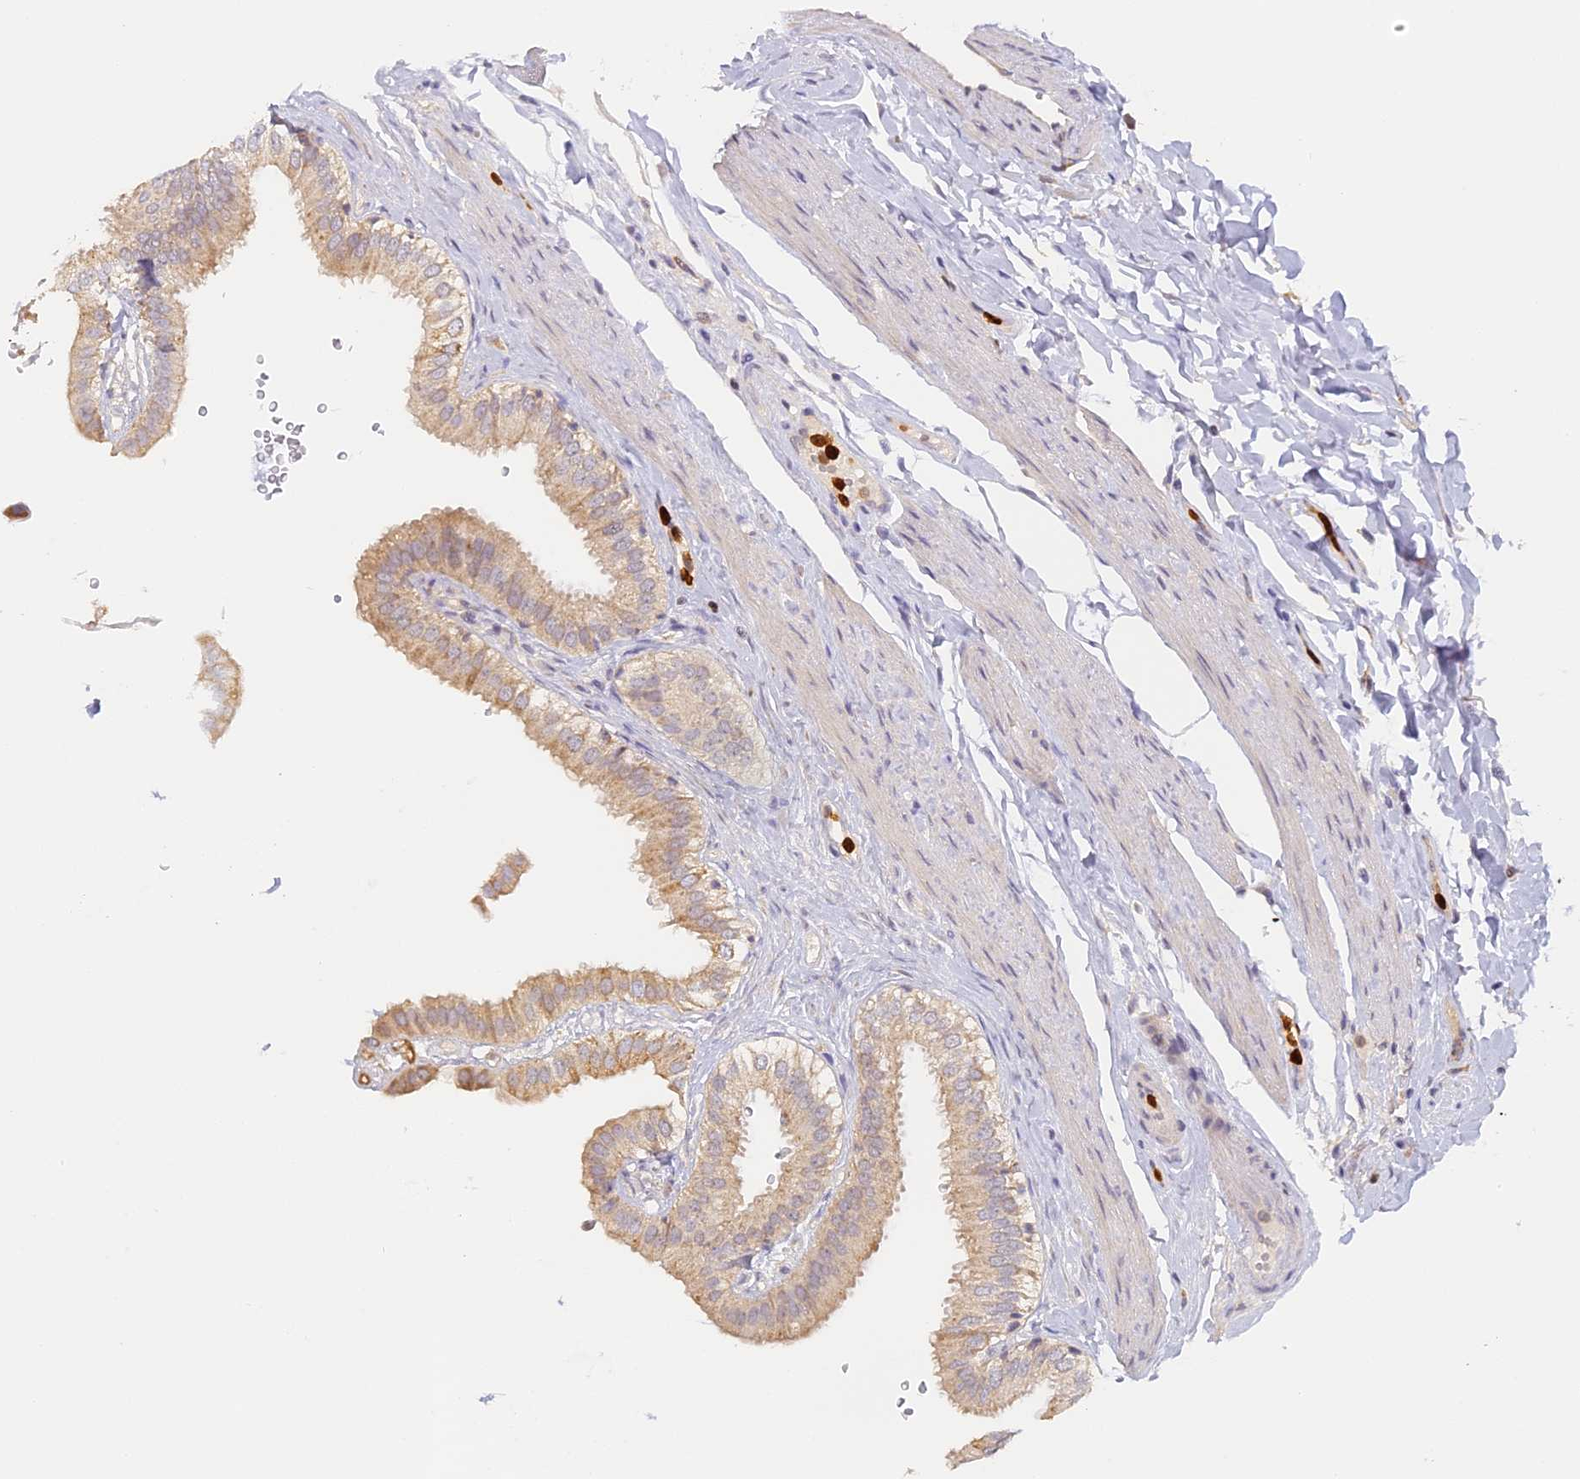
{"staining": {"intensity": "moderate", "quantity": "25%-75%", "location": "cytoplasmic/membranous"}, "tissue": "gallbladder", "cell_type": "Glandular cells", "image_type": "normal", "snomed": [{"axis": "morphology", "description": "Normal tissue, NOS"}, {"axis": "topography", "description": "Gallbladder"}], "caption": "Brown immunohistochemical staining in unremarkable human gallbladder reveals moderate cytoplasmic/membranous positivity in about 25%-75% of glandular cells. (Stains: DAB (3,3'-diaminobenzidine) in brown, nuclei in blue, Microscopy: brightfield microscopy at high magnification).", "gene": "NCF4", "patient": {"sex": "female", "age": 61}}